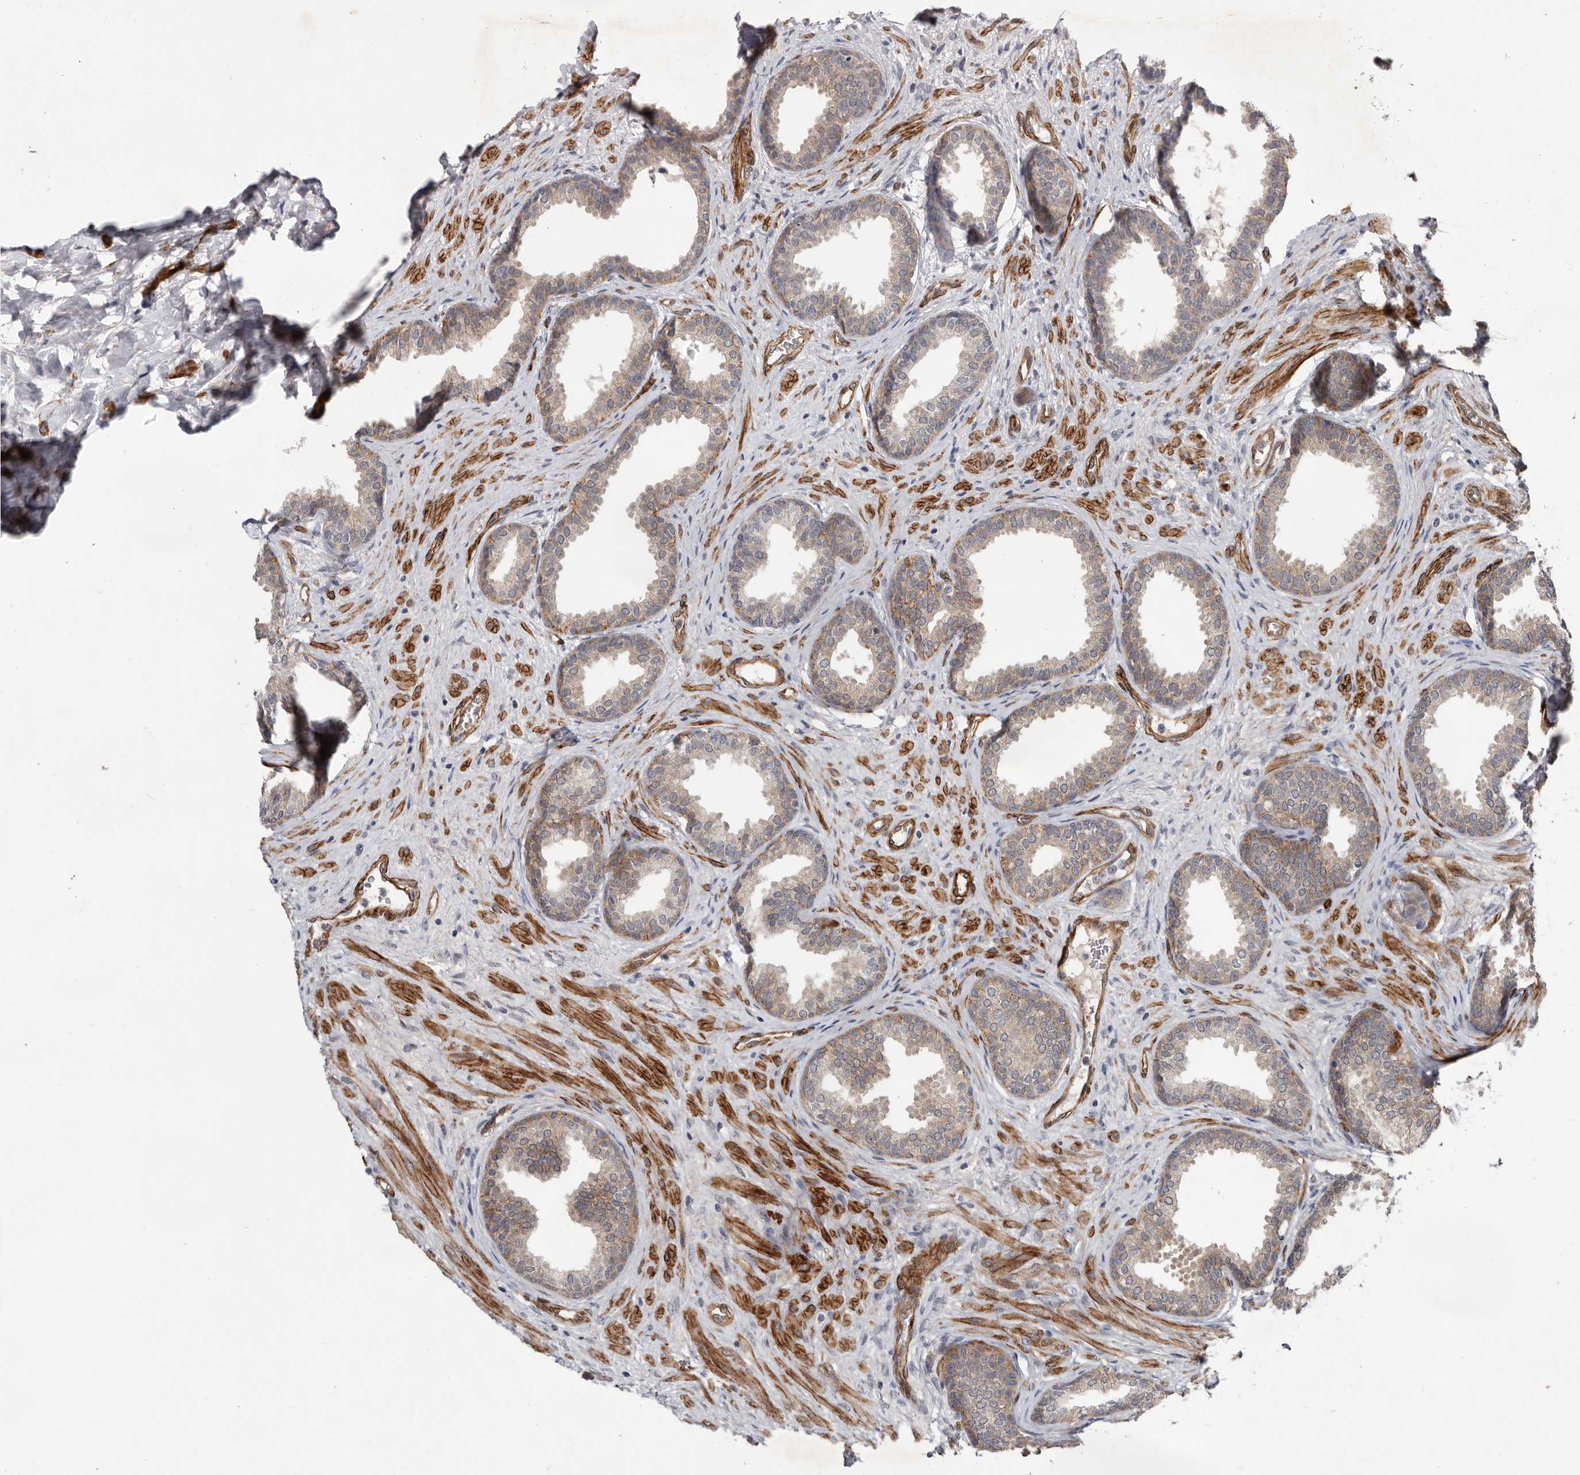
{"staining": {"intensity": "moderate", "quantity": "25%-75%", "location": "cytoplasmic/membranous"}, "tissue": "prostate", "cell_type": "Glandular cells", "image_type": "normal", "snomed": [{"axis": "morphology", "description": "Normal tissue, NOS"}, {"axis": "topography", "description": "Prostate"}], "caption": "IHC image of normal prostate: prostate stained using immunohistochemistry (IHC) displays medium levels of moderate protein expression localized specifically in the cytoplasmic/membranous of glandular cells, appearing as a cytoplasmic/membranous brown color.", "gene": "RANBP17", "patient": {"sex": "male", "age": 76}}